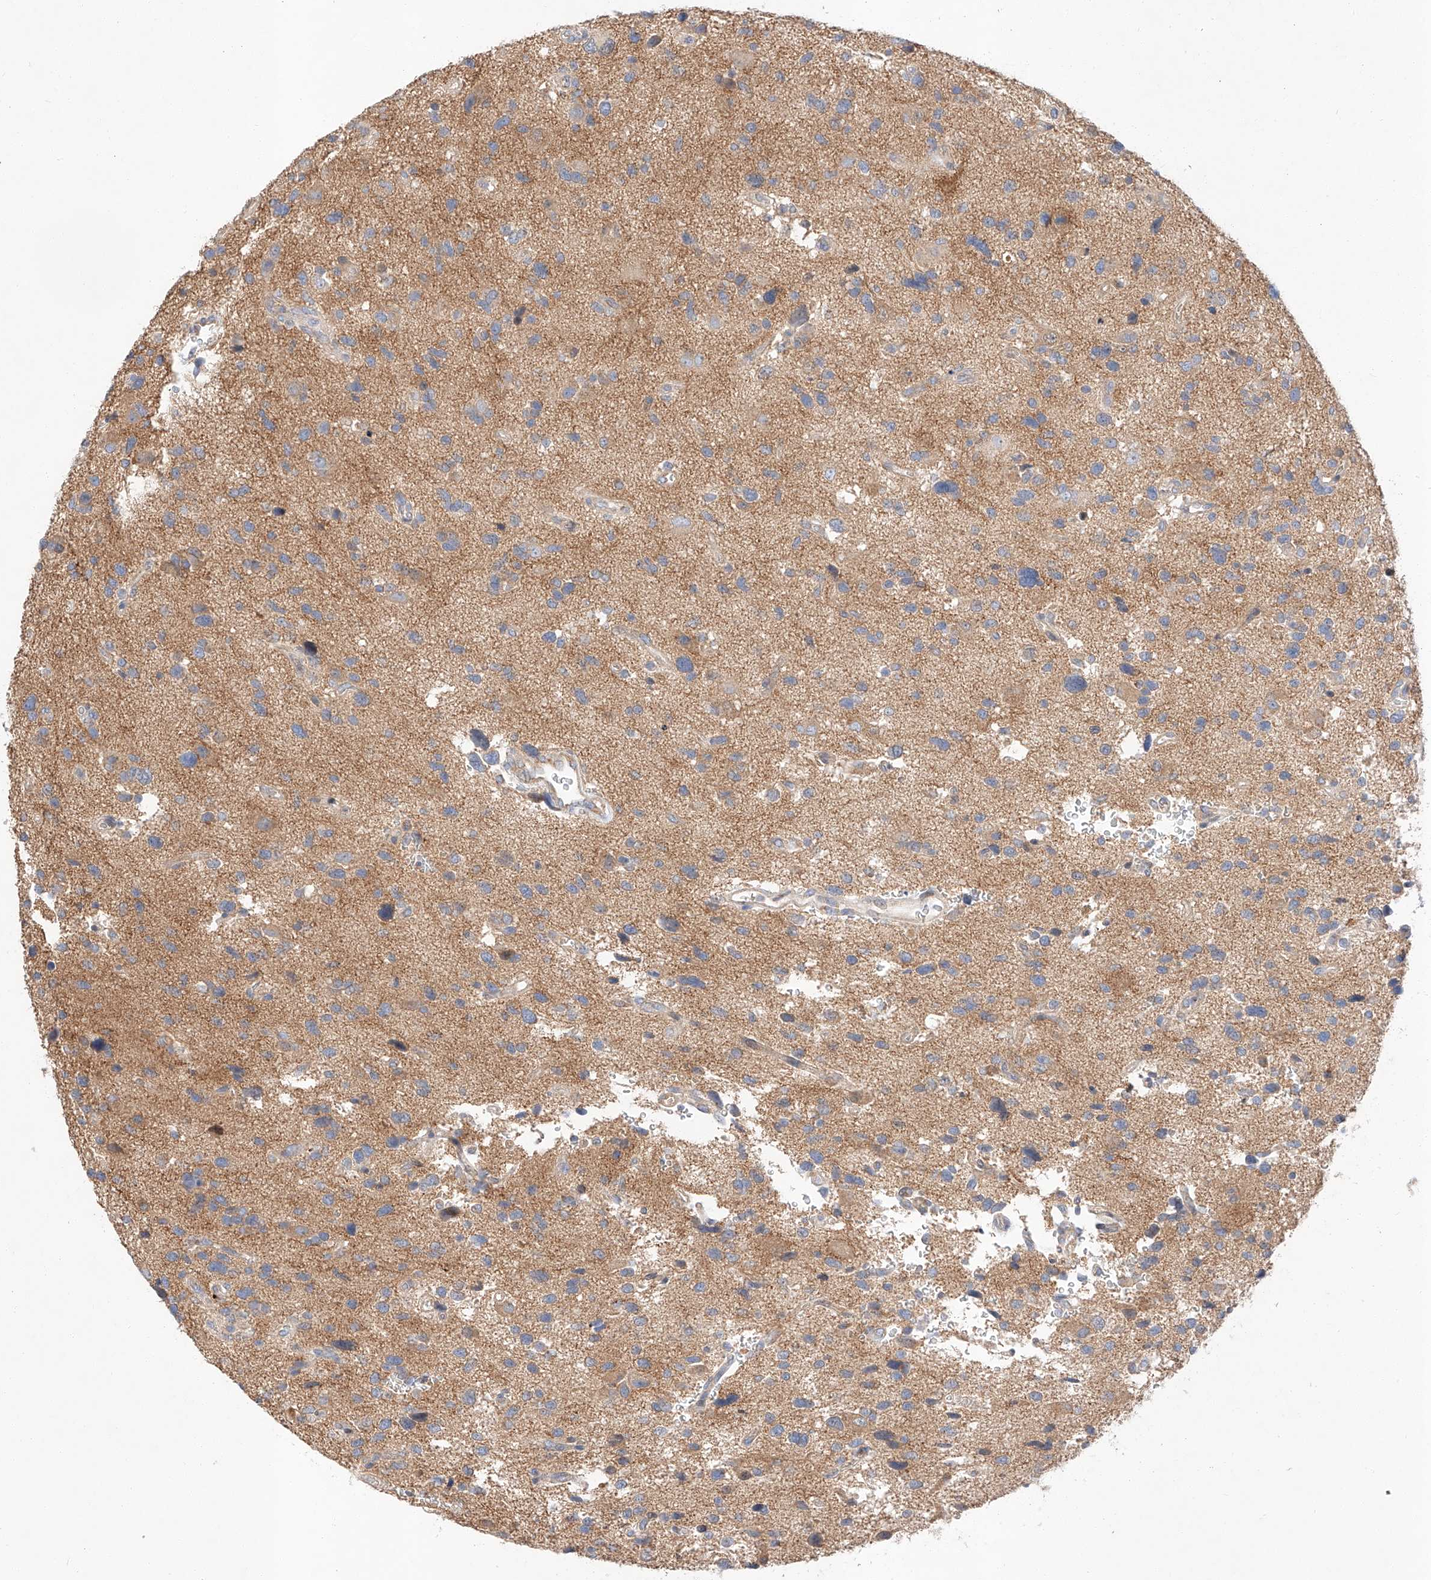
{"staining": {"intensity": "negative", "quantity": "none", "location": "none"}, "tissue": "glioma", "cell_type": "Tumor cells", "image_type": "cancer", "snomed": [{"axis": "morphology", "description": "Glioma, malignant, High grade"}, {"axis": "topography", "description": "Brain"}], "caption": "The micrograph shows no staining of tumor cells in high-grade glioma (malignant).", "gene": "C6orf118", "patient": {"sex": "male", "age": 33}}